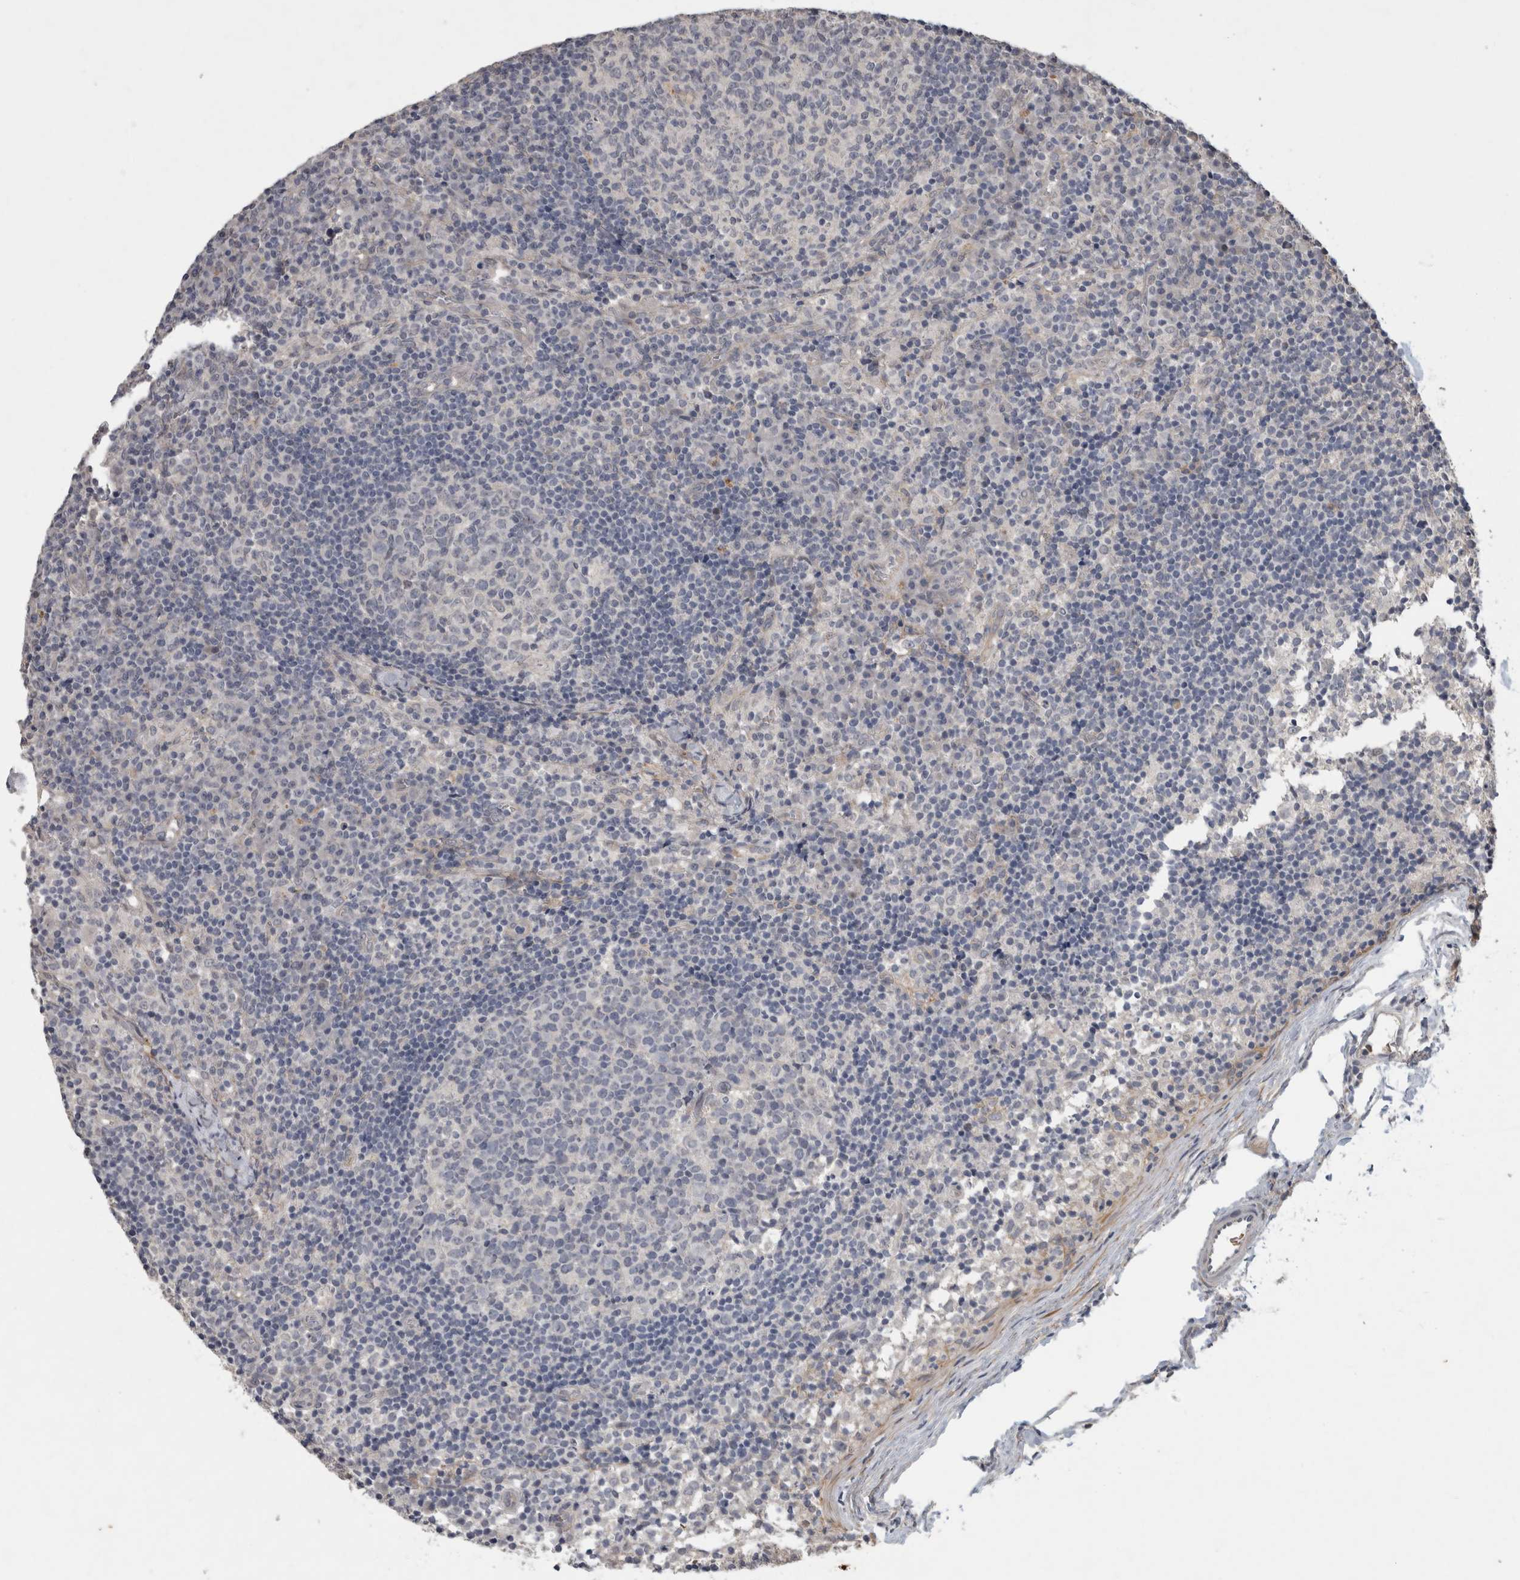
{"staining": {"intensity": "negative", "quantity": "none", "location": "none"}, "tissue": "lymph node", "cell_type": "Germinal center cells", "image_type": "normal", "snomed": [{"axis": "morphology", "description": "Normal tissue, NOS"}, {"axis": "morphology", "description": "Inflammation, NOS"}, {"axis": "topography", "description": "Lymph node"}], "caption": "High magnification brightfield microscopy of normal lymph node stained with DAB (3,3'-diaminobenzidine) (brown) and counterstained with hematoxylin (blue): germinal center cells show no significant positivity. (Stains: DAB immunohistochemistry with hematoxylin counter stain, Microscopy: brightfield microscopy at high magnification).", "gene": "RHPN1", "patient": {"sex": "male", "age": 55}}